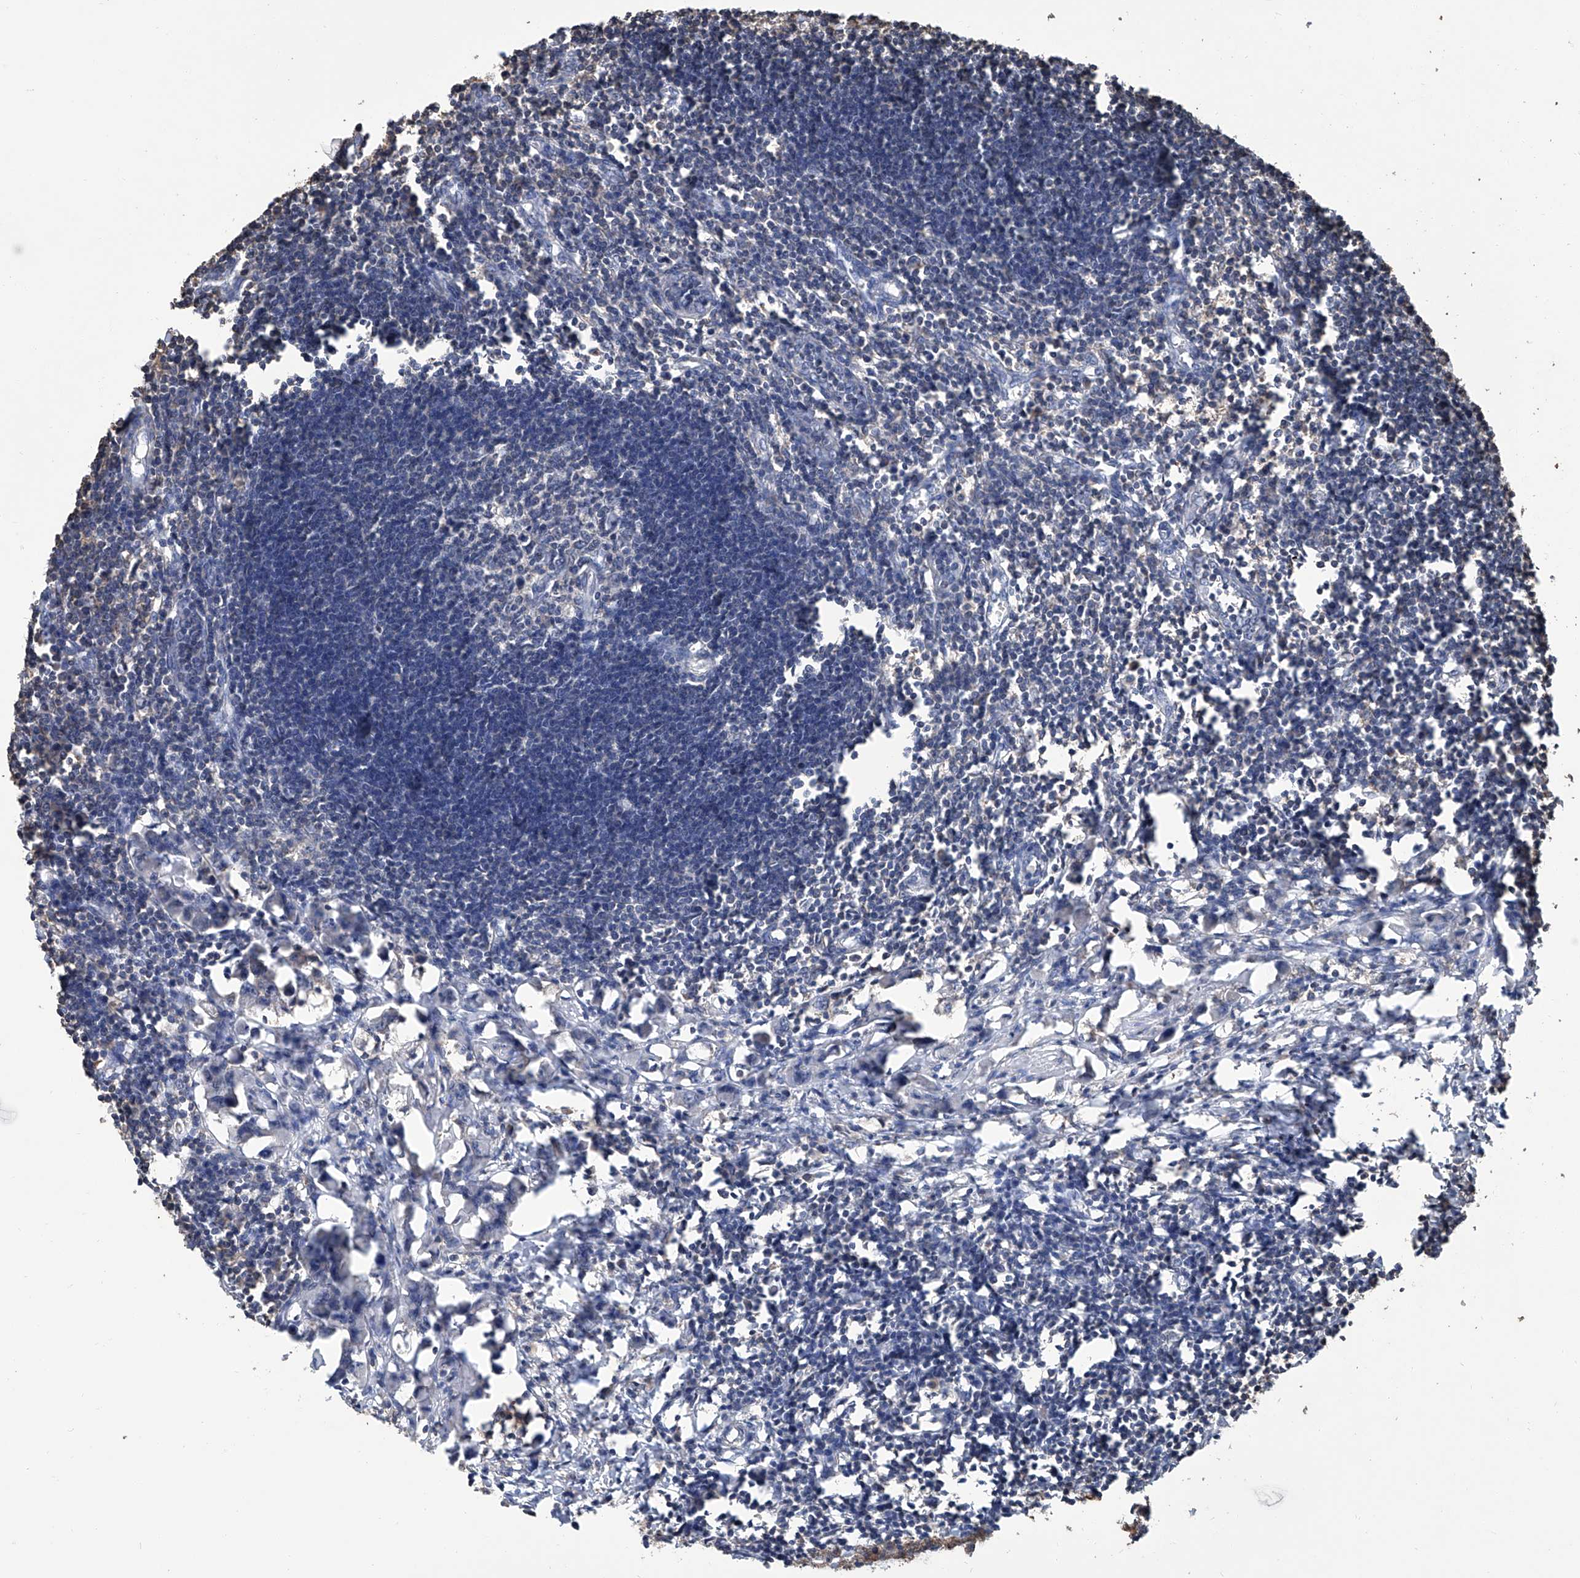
{"staining": {"intensity": "weak", "quantity": "<25%", "location": "cytoplasmic/membranous"}, "tissue": "lymph node", "cell_type": "Germinal center cells", "image_type": "normal", "snomed": [{"axis": "morphology", "description": "Normal tissue, NOS"}, {"axis": "morphology", "description": "Malignant melanoma, Metastatic site"}, {"axis": "topography", "description": "Lymph node"}], "caption": "This is a photomicrograph of IHC staining of normal lymph node, which shows no staining in germinal center cells. (Brightfield microscopy of DAB immunohistochemistry (IHC) at high magnification).", "gene": "GPT", "patient": {"sex": "male", "age": 41}}